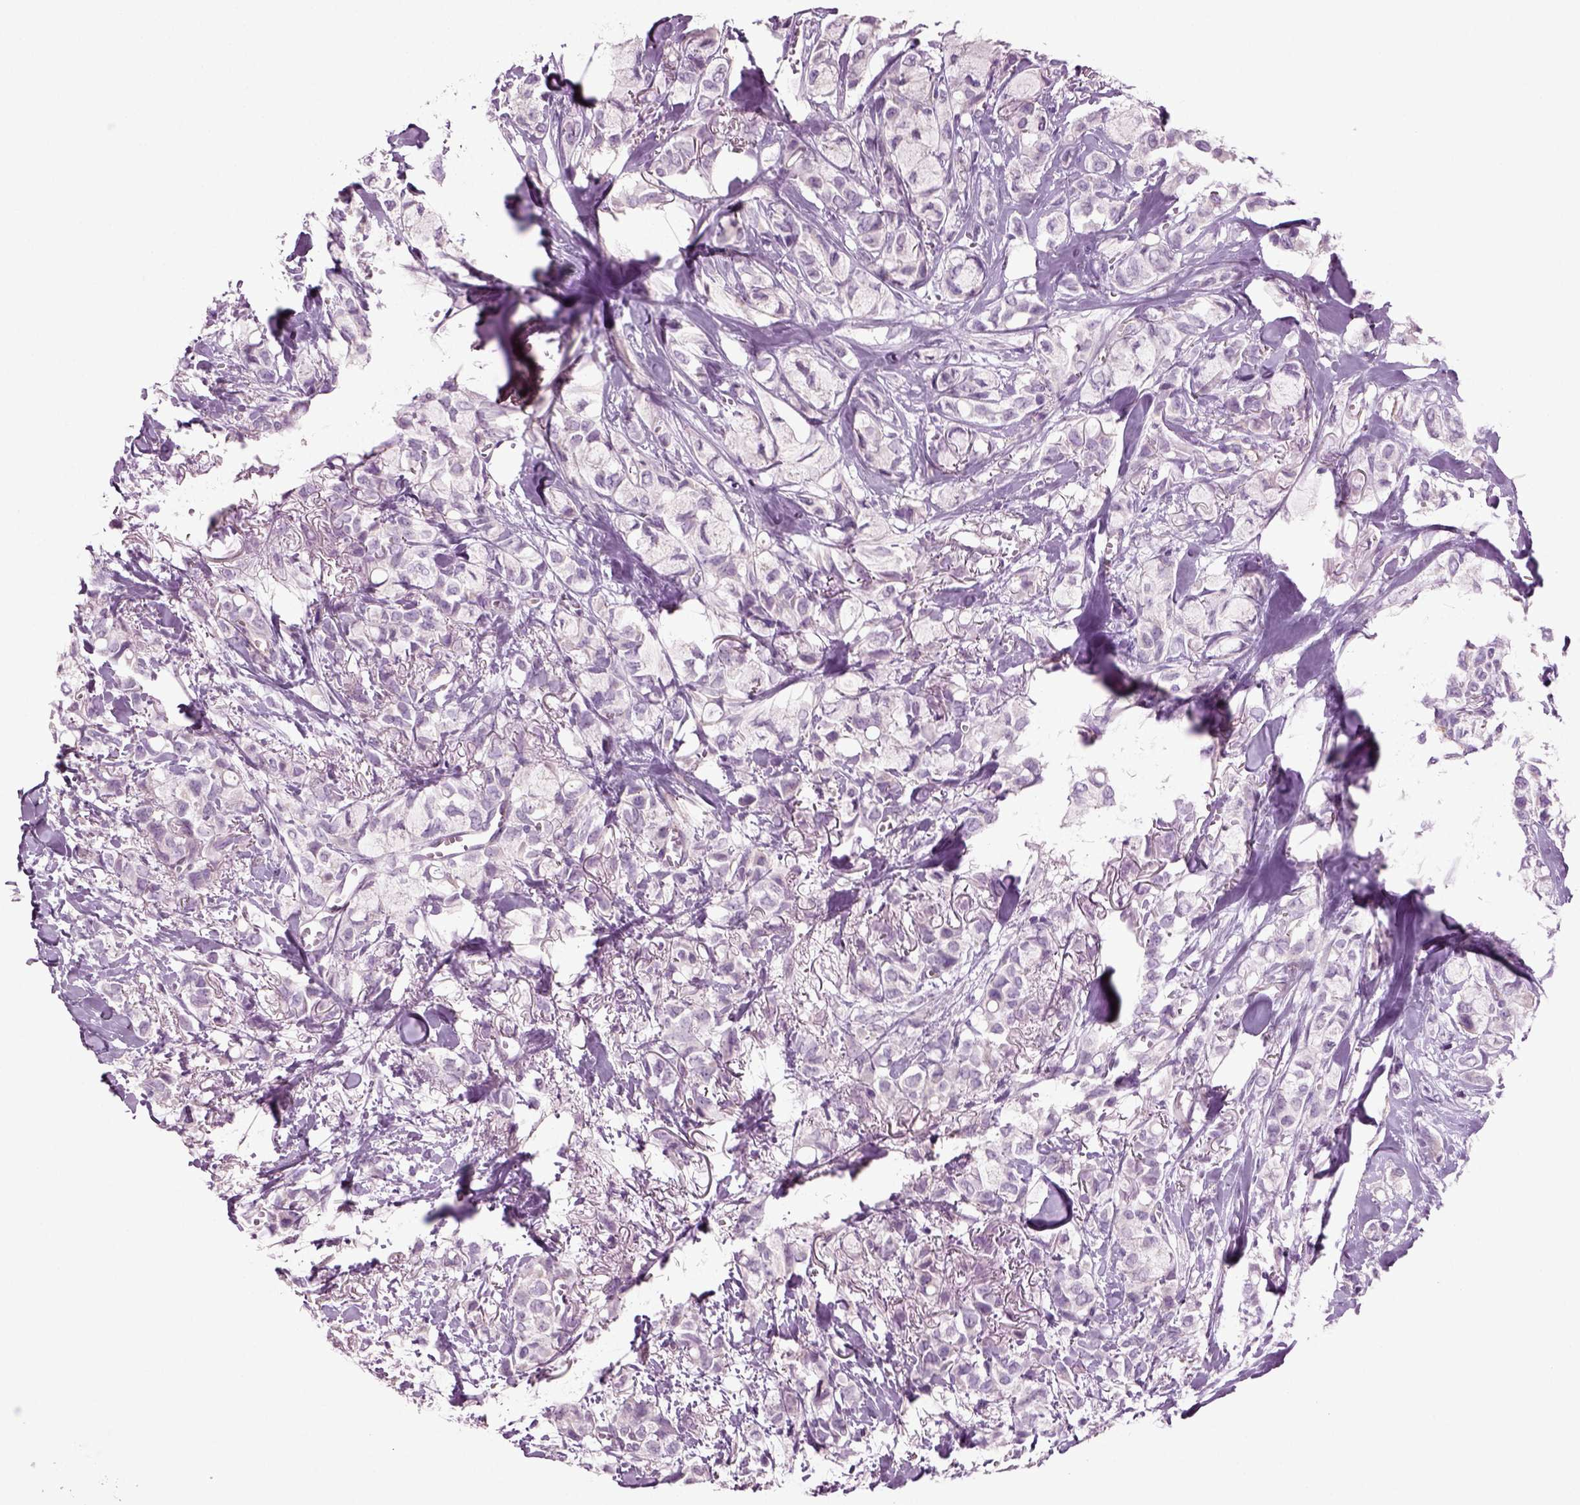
{"staining": {"intensity": "negative", "quantity": "none", "location": "none"}, "tissue": "breast cancer", "cell_type": "Tumor cells", "image_type": "cancer", "snomed": [{"axis": "morphology", "description": "Duct carcinoma"}, {"axis": "topography", "description": "Breast"}], "caption": "Photomicrograph shows no significant protein staining in tumor cells of breast cancer (infiltrating ductal carcinoma).", "gene": "COL9A2", "patient": {"sex": "female", "age": 85}}